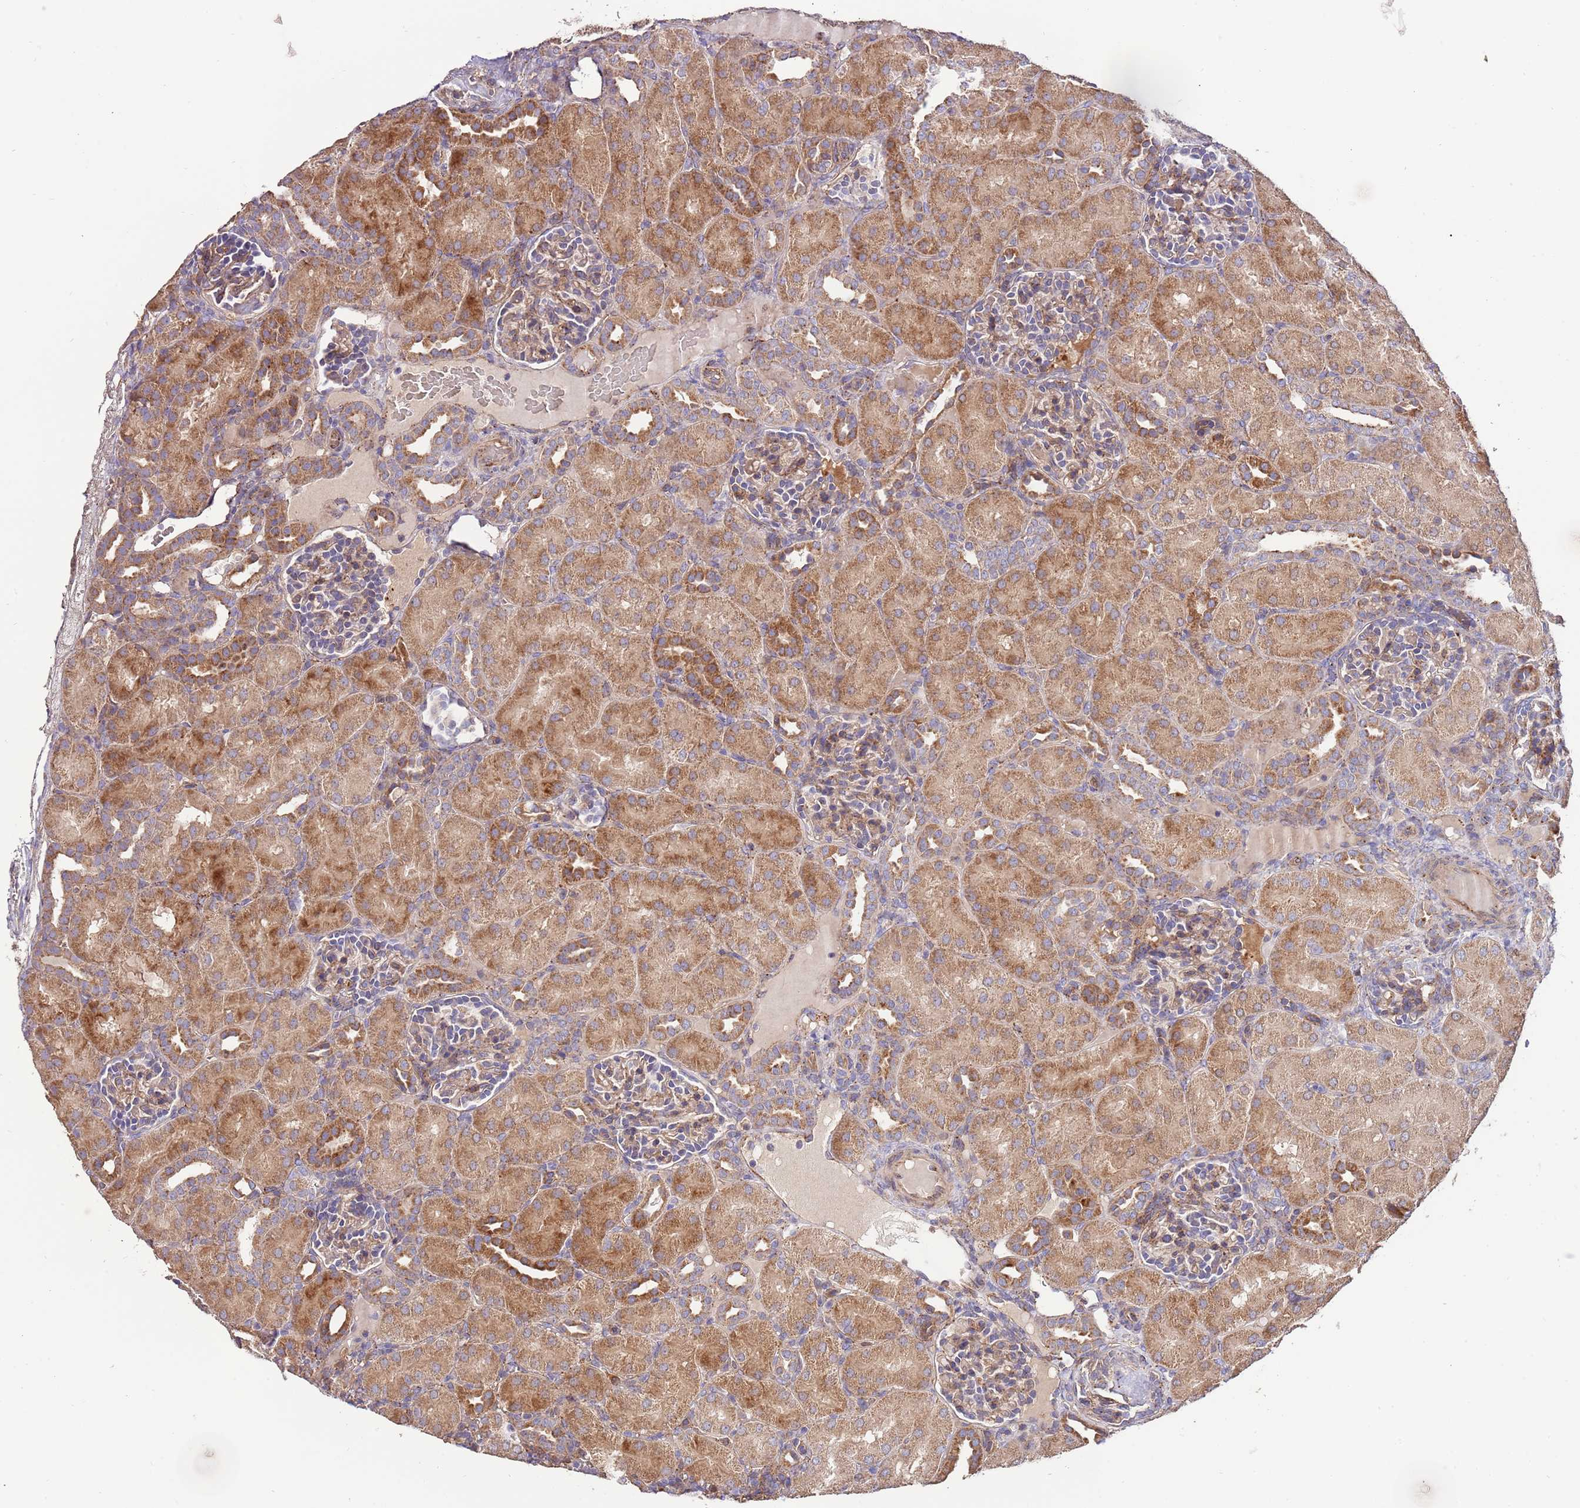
{"staining": {"intensity": "weak", "quantity": ">75%", "location": "cytoplasmic/membranous"}, "tissue": "kidney", "cell_type": "Cells in glomeruli", "image_type": "normal", "snomed": [{"axis": "morphology", "description": "Normal tissue, NOS"}, {"axis": "topography", "description": "Kidney"}], "caption": "A high-resolution micrograph shows immunohistochemistry staining of normal kidney, which exhibits weak cytoplasmic/membranous positivity in about >75% of cells in glomeruli.", "gene": "DOCK6", "patient": {"sex": "male", "age": 1}}